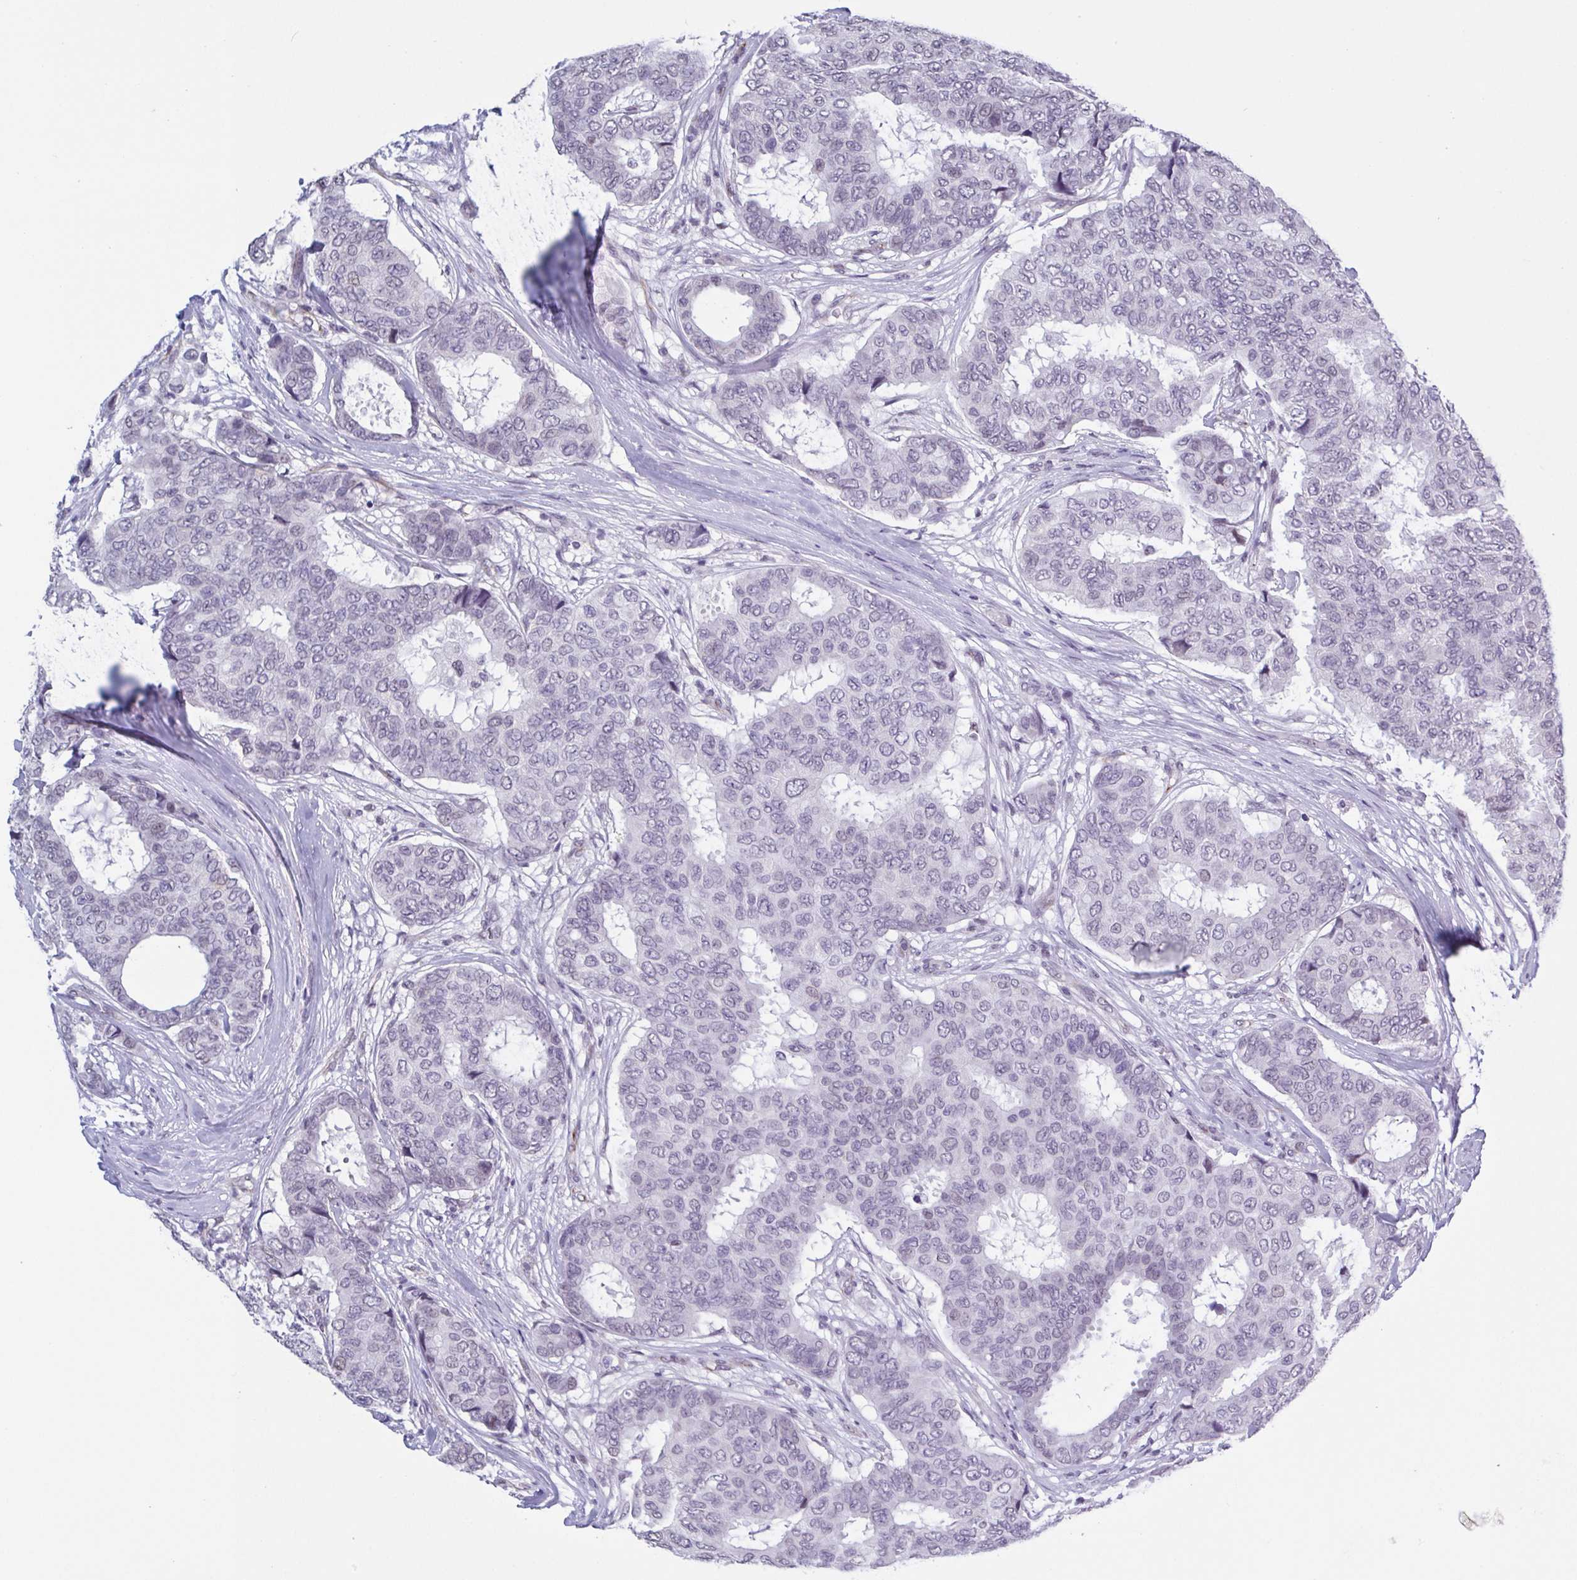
{"staining": {"intensity": "negative", "quantity": "none", "location": "none"}, "tissue": "breast cancer", "cell_type": "Tumor cells", "image_type": "cancer", "snomed": [{"axis": "morphology", "description": "Duct carcinoma"}, {"axis": "topography", "description": "Breast"}], "caption": "High power microscopy micrograph of an IHC micrograph of intraductal carcinoma (breast), revealing no significant positivity in tumor cells. The staining is performed using DAB (3,3'-diaminobenzidine) brown chromogen with nuclei counter-stained in using hematoxylin.", "gene": "TMEM92", "patient": {"sex": "female", "age": 75}}